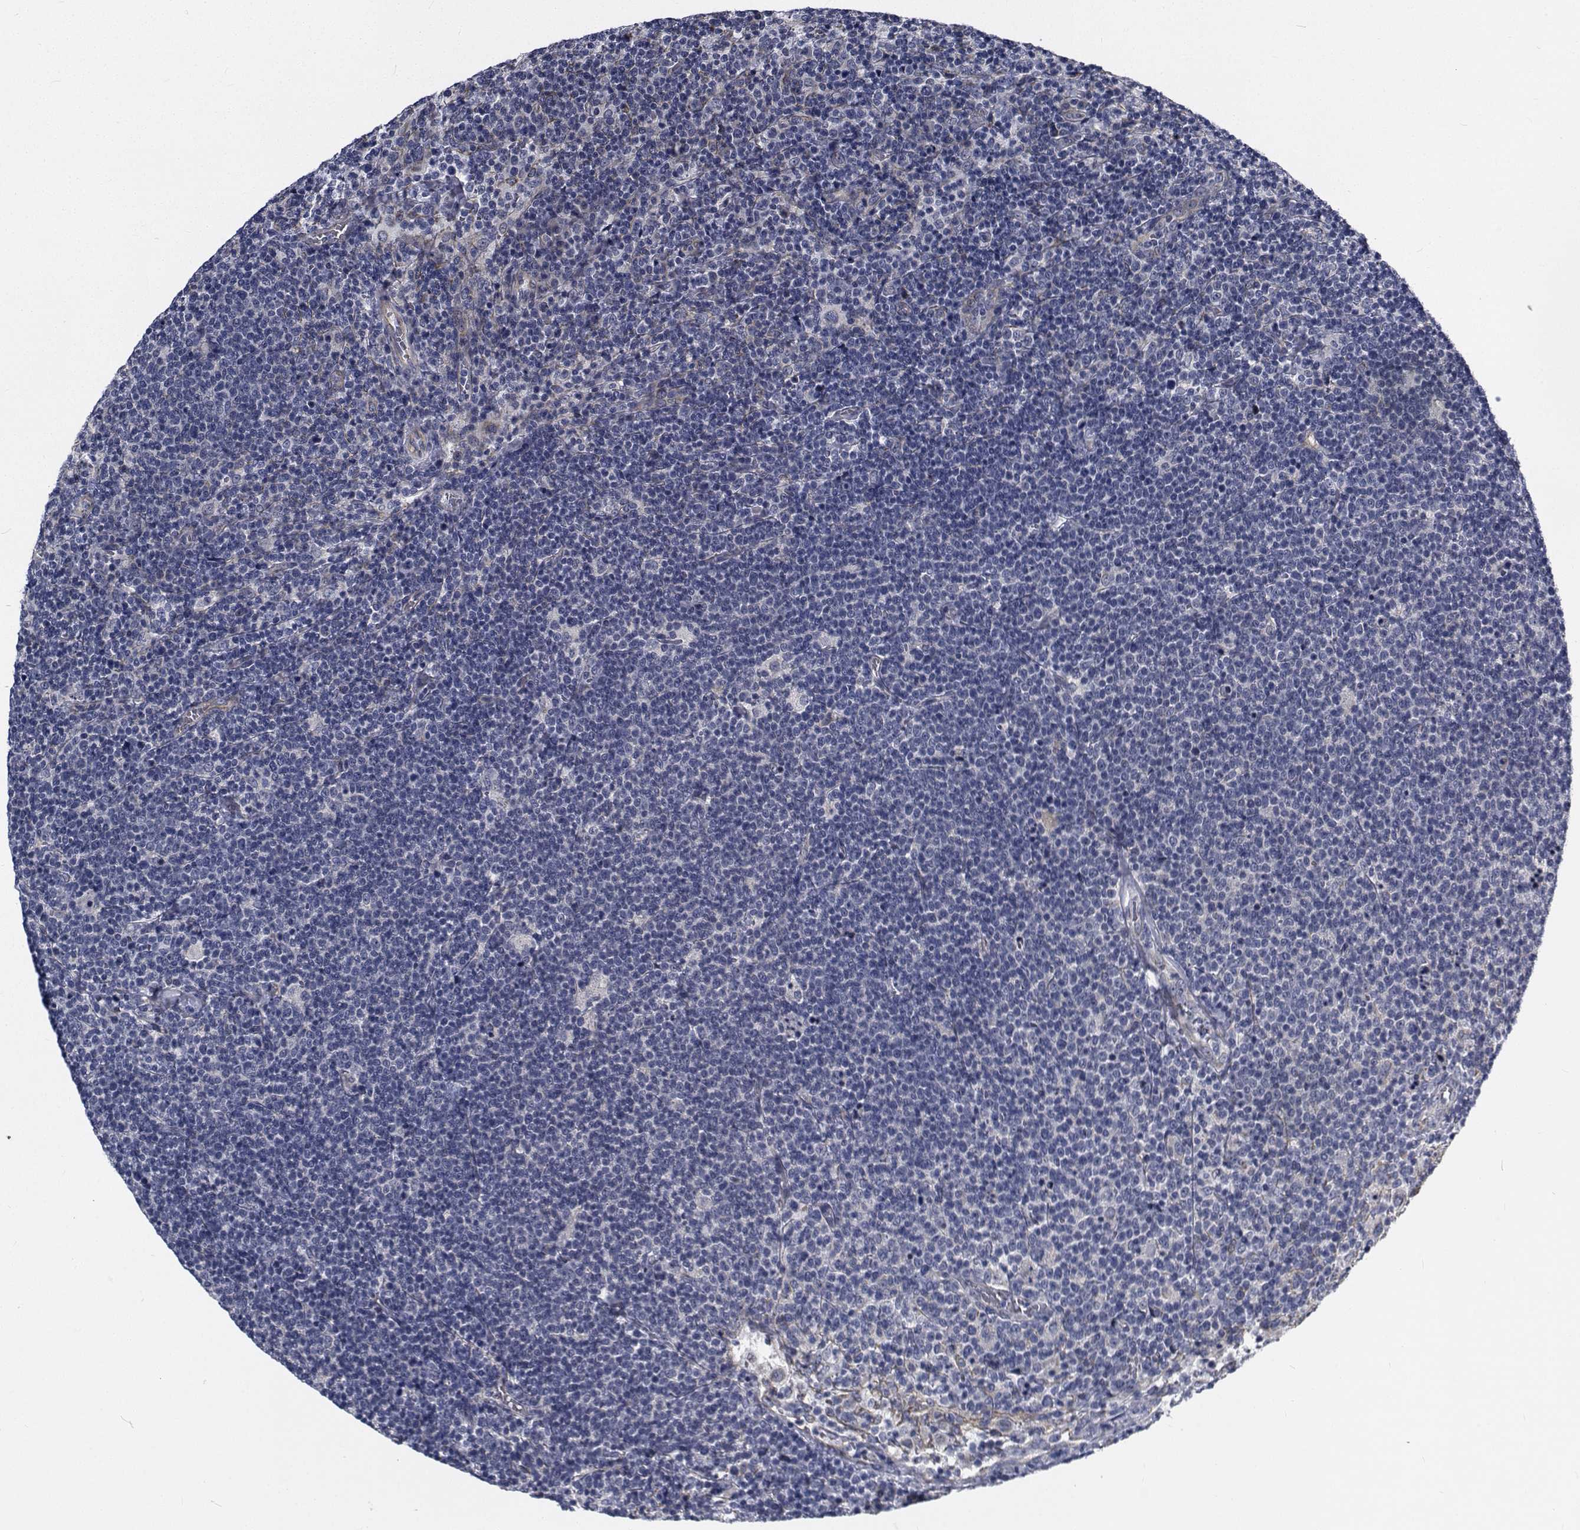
{"staining": {"intensity": "negative", "quantity": "none", "location": "none"}, "tissue": "lymphoma", "cell_type": "Tumor cells", "image_type": "cancer", "snomed": [{"axis": "morphology", "description": "Malignant lymphoma, non-Hodgkin's type, High grade"}, {"axis": "topography", "description": "Lymph node"}], "caption": "Tumor cells are negative for protein expression in human lymphoma.", "gene": "TTBK1", "patient": {"sex": "male", "age": 61}}